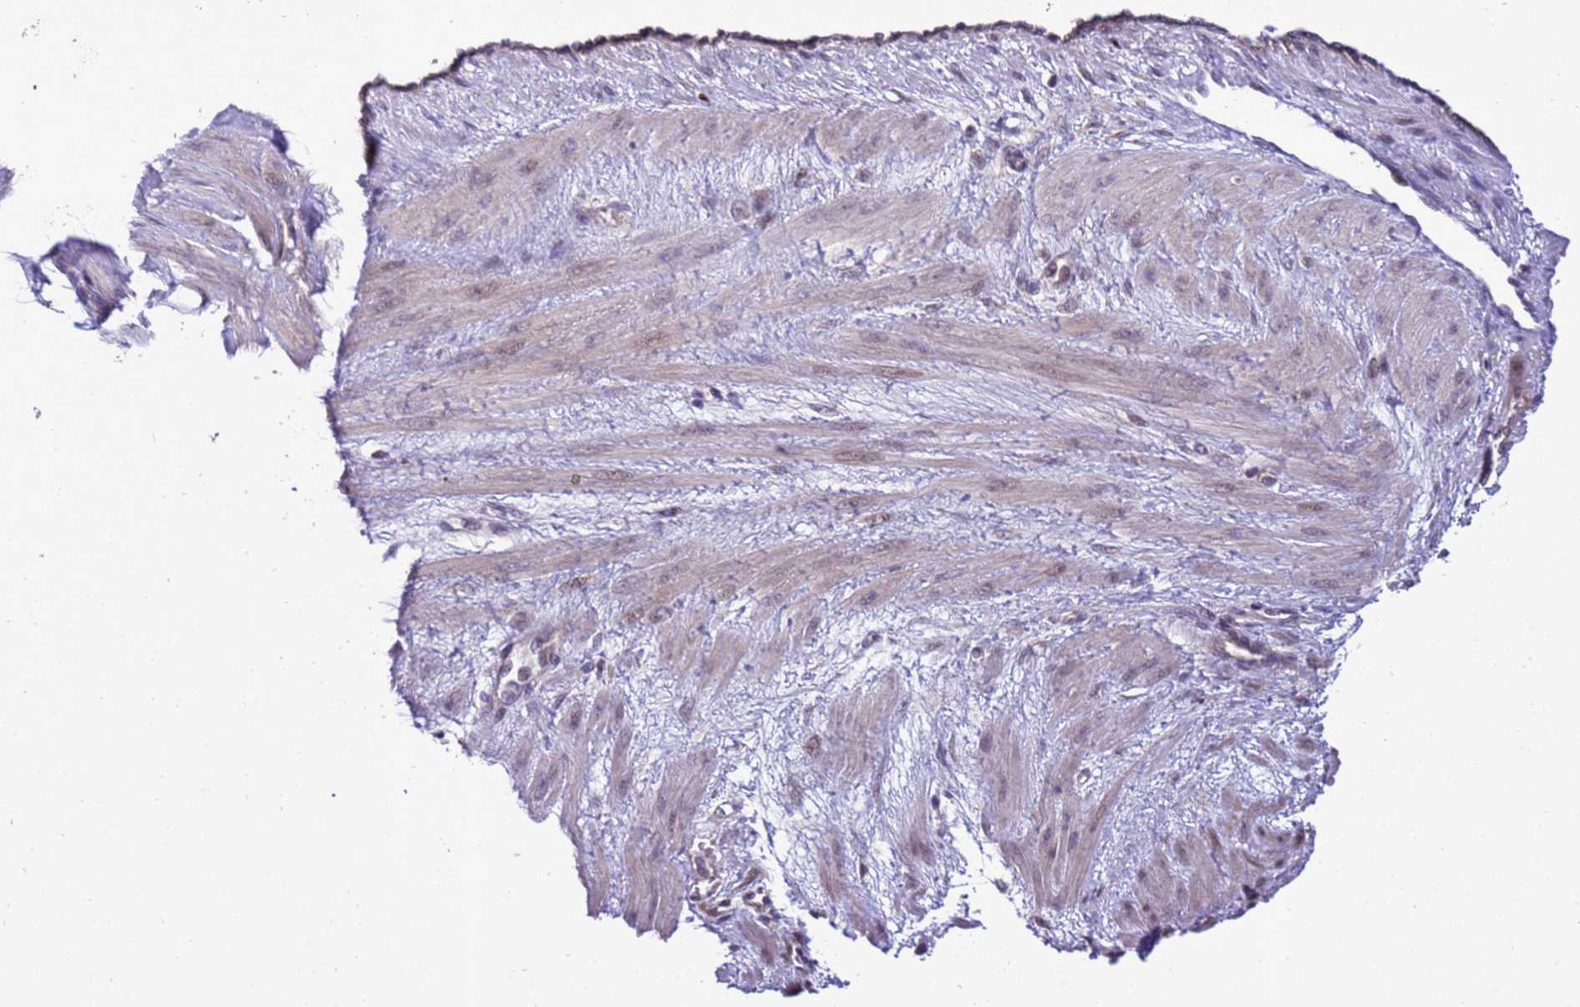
{"staining": {"intensity": "negative", "quantity": "none", "location": "none"}, "tissue": "endometrium", "cell_type": "Cells in endometrial stroma", "image_type": "normal", "snomed": [{"axis": "morphology", "description": "Normal tissue, NOS"}, {"axis": "topography", "description": "Endometrium"}], "caption": "Cells in endometrial stroma show no significant positivity in benign endometrium. (DAB immunohistochemistry, high magnification).", "gene": "RASD1", "patient": {"sex": "female", "age": 33}}